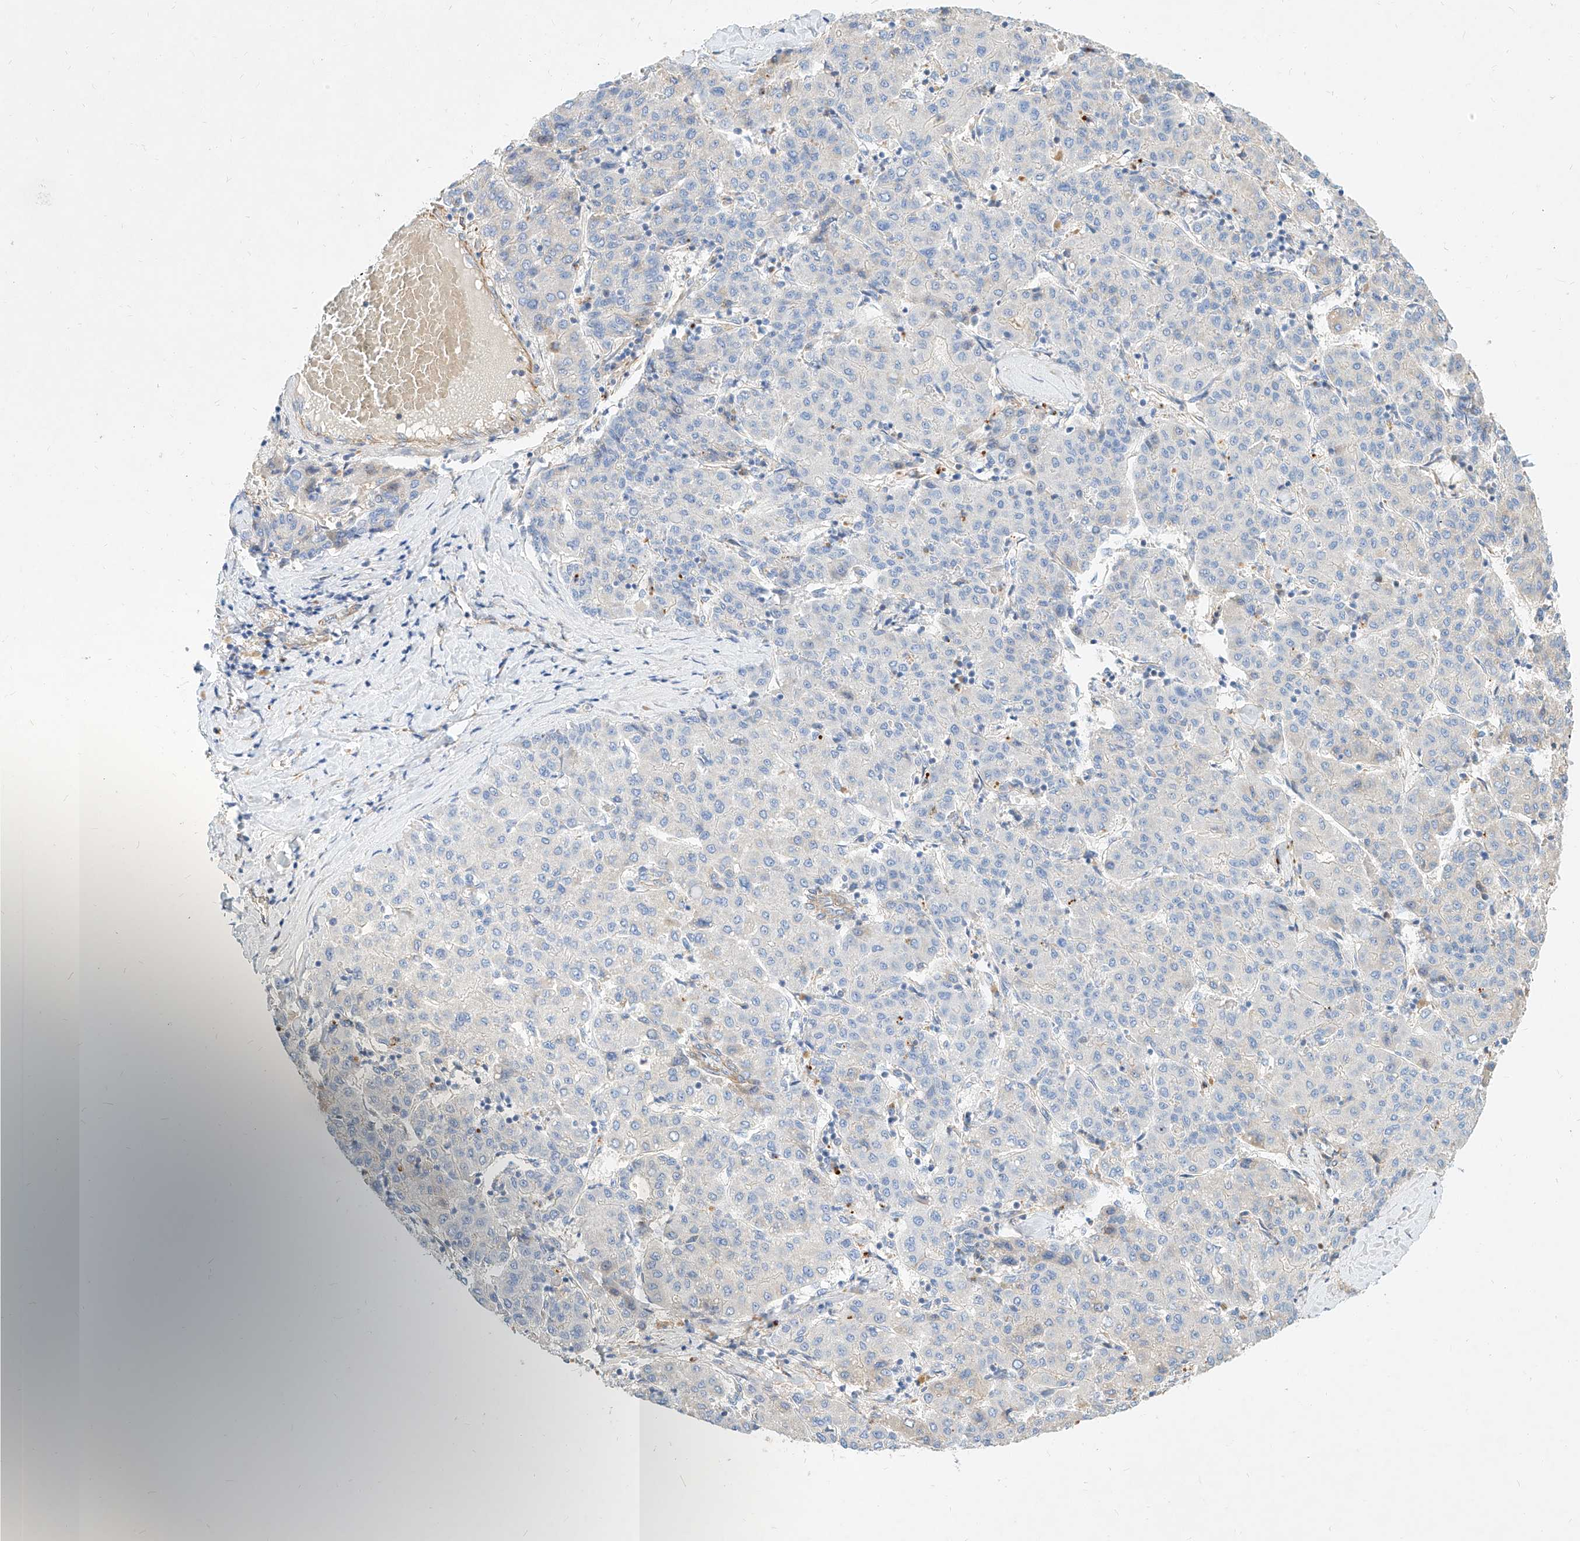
{"staining": {"intensity": "negative", "quantity": "none", "location": "none"}, "tissue": "liver cancer", "cell_type": "Tumor cells", "image_type": "cancer", "snomed": [{"axis": "morphology", "description": "Carcinoma, Hepatocellular, NOS"}, {"axis": "topography", "description": "Liver"}], "caption": "Immunohistochemistry (IHC) of human liver hepatocellular carcinoma displays no expression in tumor cells.", "gene": "KCNH5", "patient": {"sex": "male", "age": 65}}